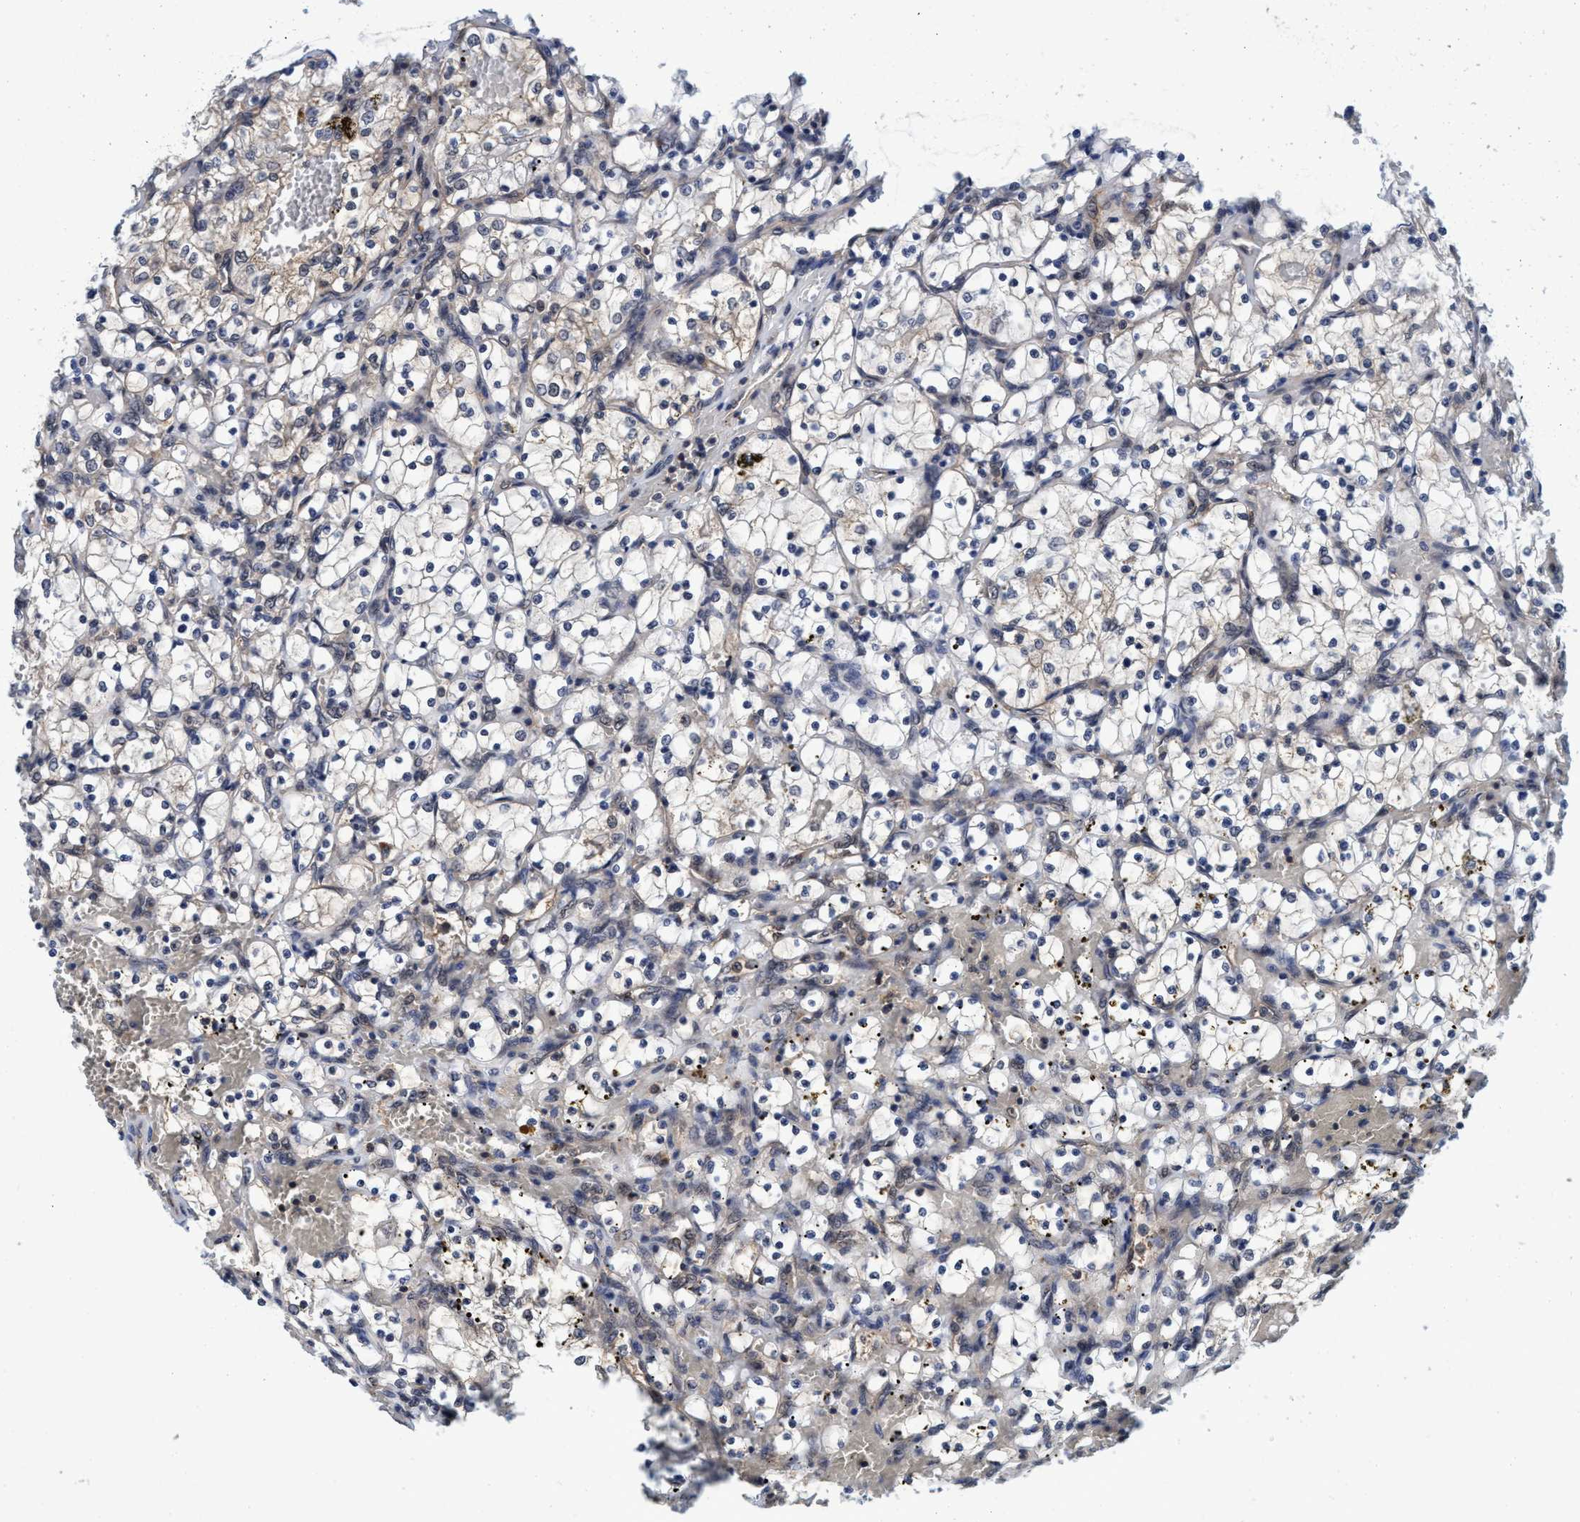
{"staining": {"intensity": "weak", "quantity": "<25%", "location": "cytoplasmic/membranous"}, "tissue": "renal cancer", "cell_type": "Tumor cells", "image_type": "cancer", "snomed": [{"axis": "morphology", "description": "Adenocarcinoma, NOS"}, {"axis": "topography", "description": "Kidney"}], "caption": "Immunohistochemistry (IHC) photomicrograph of neoplastic tissue: renal cancer (adenocarcinoma) stained with DAB (3,3'-diaminobenzidine) displays no significant protein positivity in tumor cells.", "gene": "PSMD12", "patient": {"sex": "female", "age": 69}}